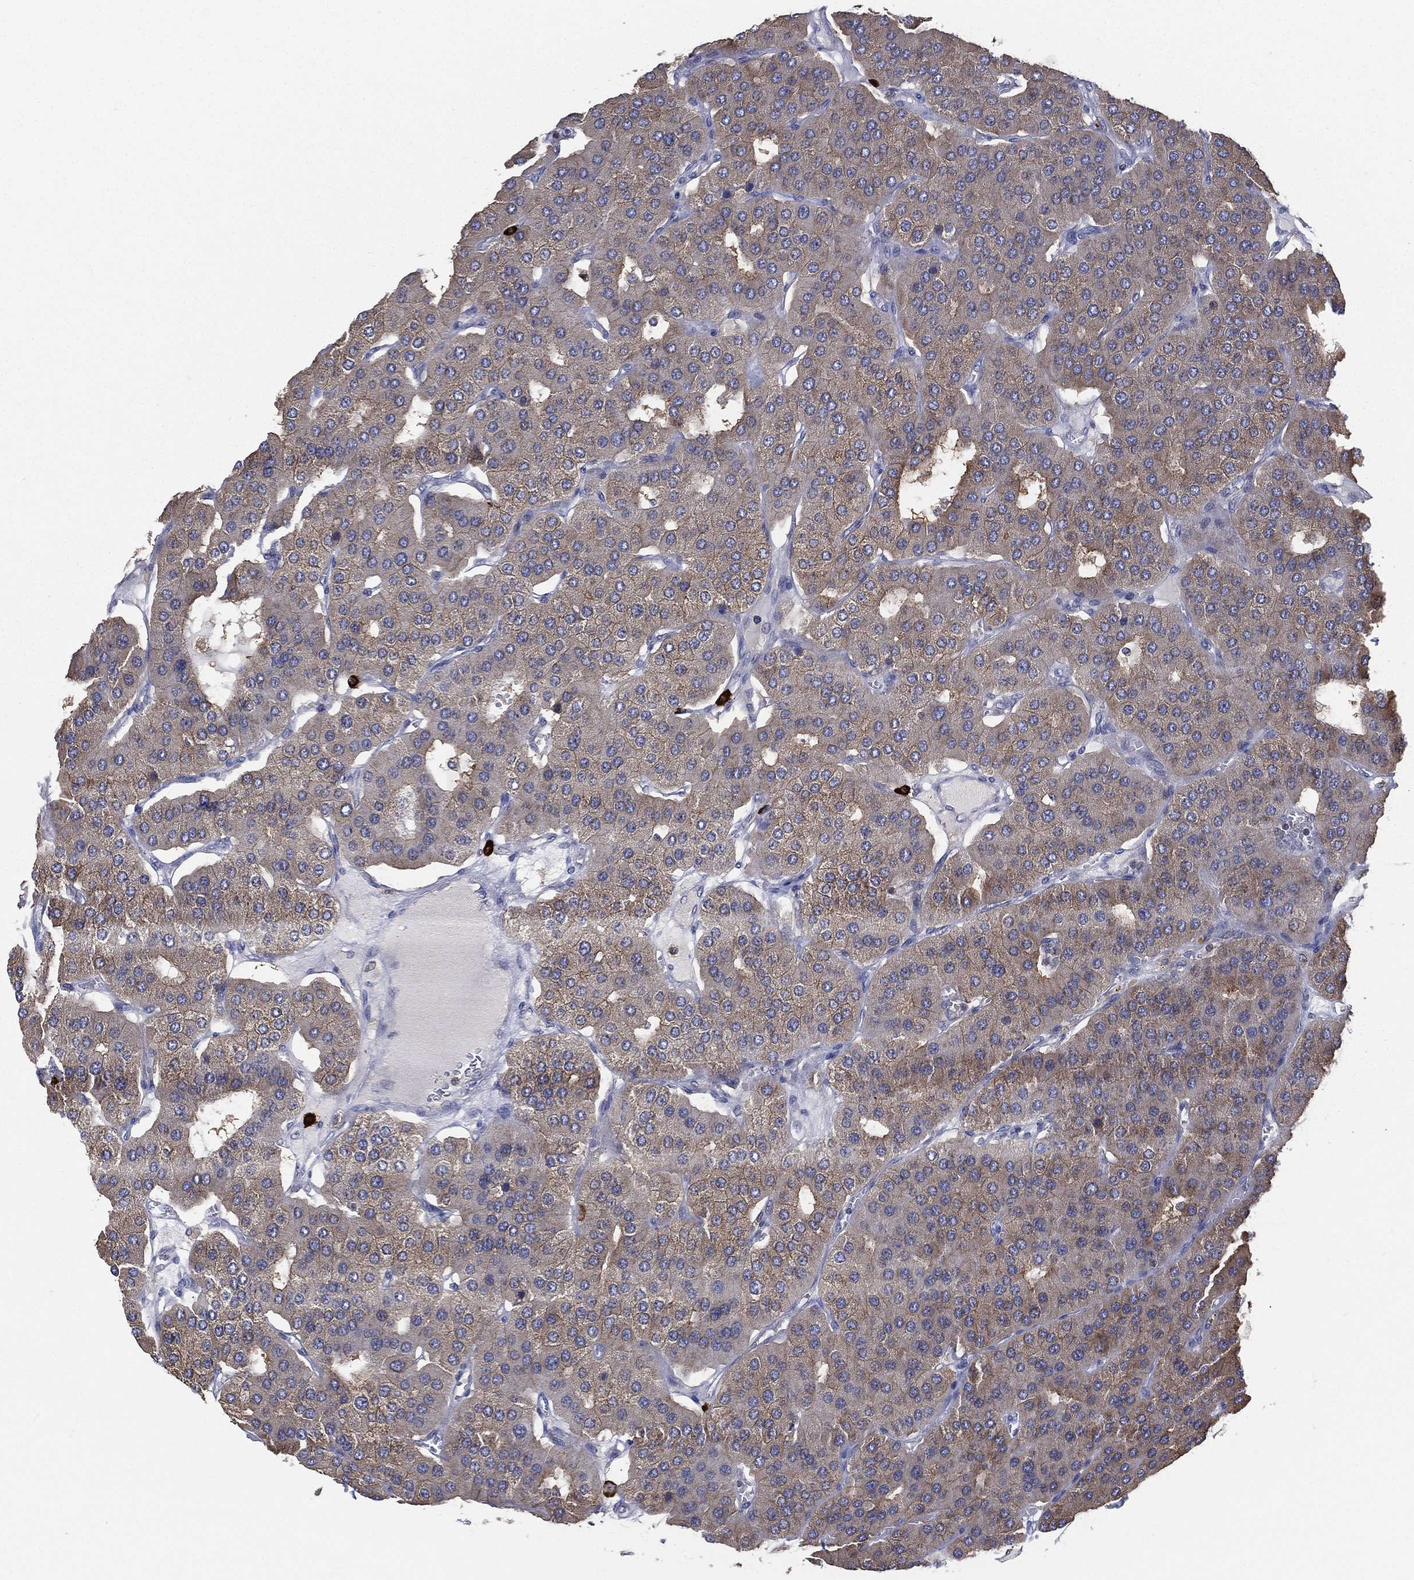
{"staining": {"intensity": "moderate", "quantity": "25%-75%", "location": "cytoplasmic/membranous"}, "tissue": "parathyroid gland", "cell_type": "Glandular cells", "image_type": "normal", "snomed": [{"axis": "morphology", "description": "Normal tissue, NOS"}, {"axis": "morphology", "description": "Adenoma, NOS"}, {"axis": "topography", "description": "Parathyroid gland"}], "caption": "Glandular cells display moderate cytoplasmic/membranous positivity in approximately 25%-75% of cells in normal parathyroid gland.", "gene": "SMPD3", "patient": {"sex": "female", "age": 86}}